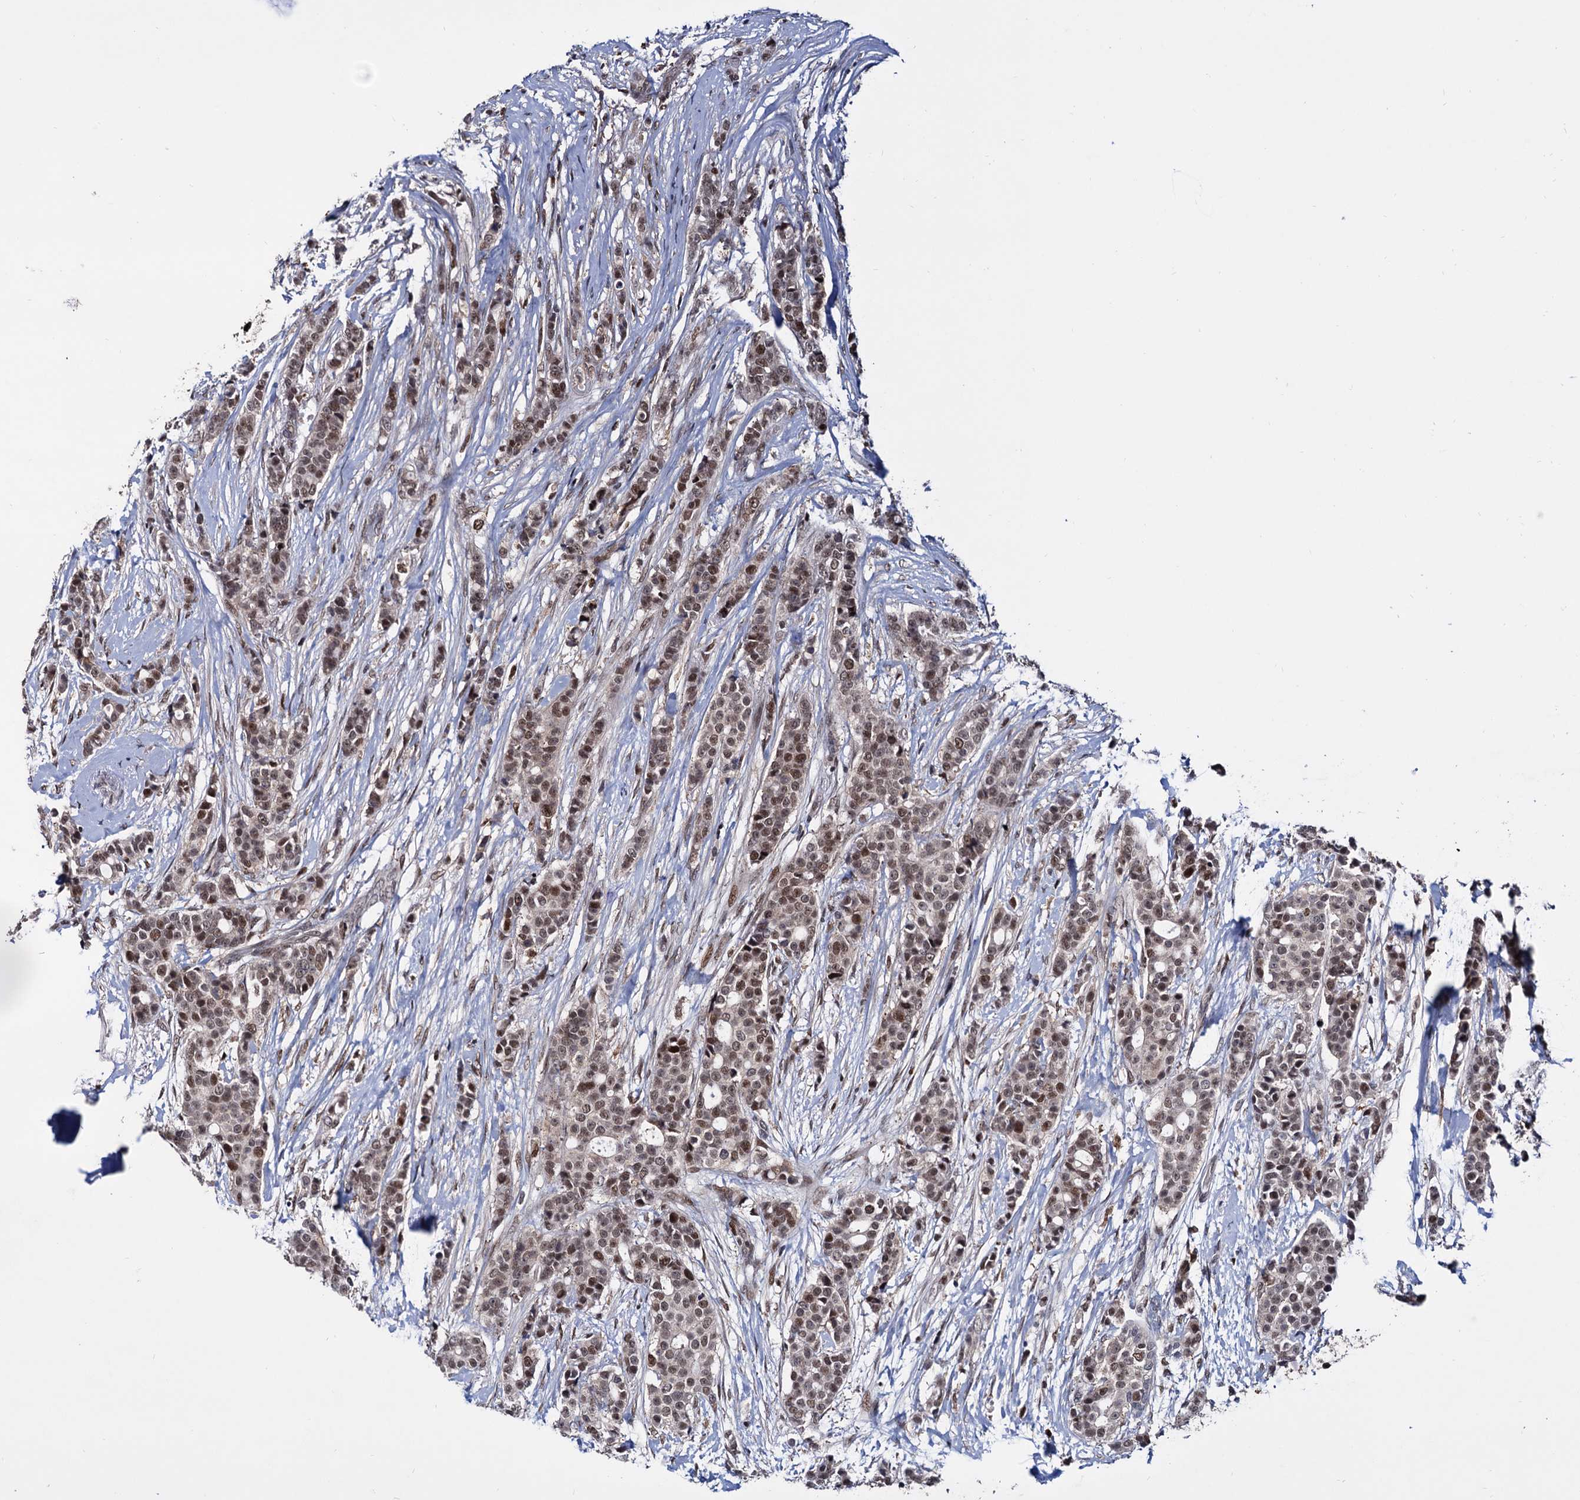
{"staining": {"intensity": "moderate", "quantity": ">75%", "location": "nuclear"}, "tissue": "breast cancer", "cell_type": "Tumor cells", "image_type": "cancer", "snomed": [{"axis": "morphology", "description": "Lobular carcinoma"}, {"axis": "topography", "description": "Breast"}], "caption": "Immunohistochemical staining of human breast cancer exhibits moderate nuclear protein expression in approximately >75% of tumor cells.", "gene": "RNASEH2B", "patient": {"sex": "female", "age": 51}}